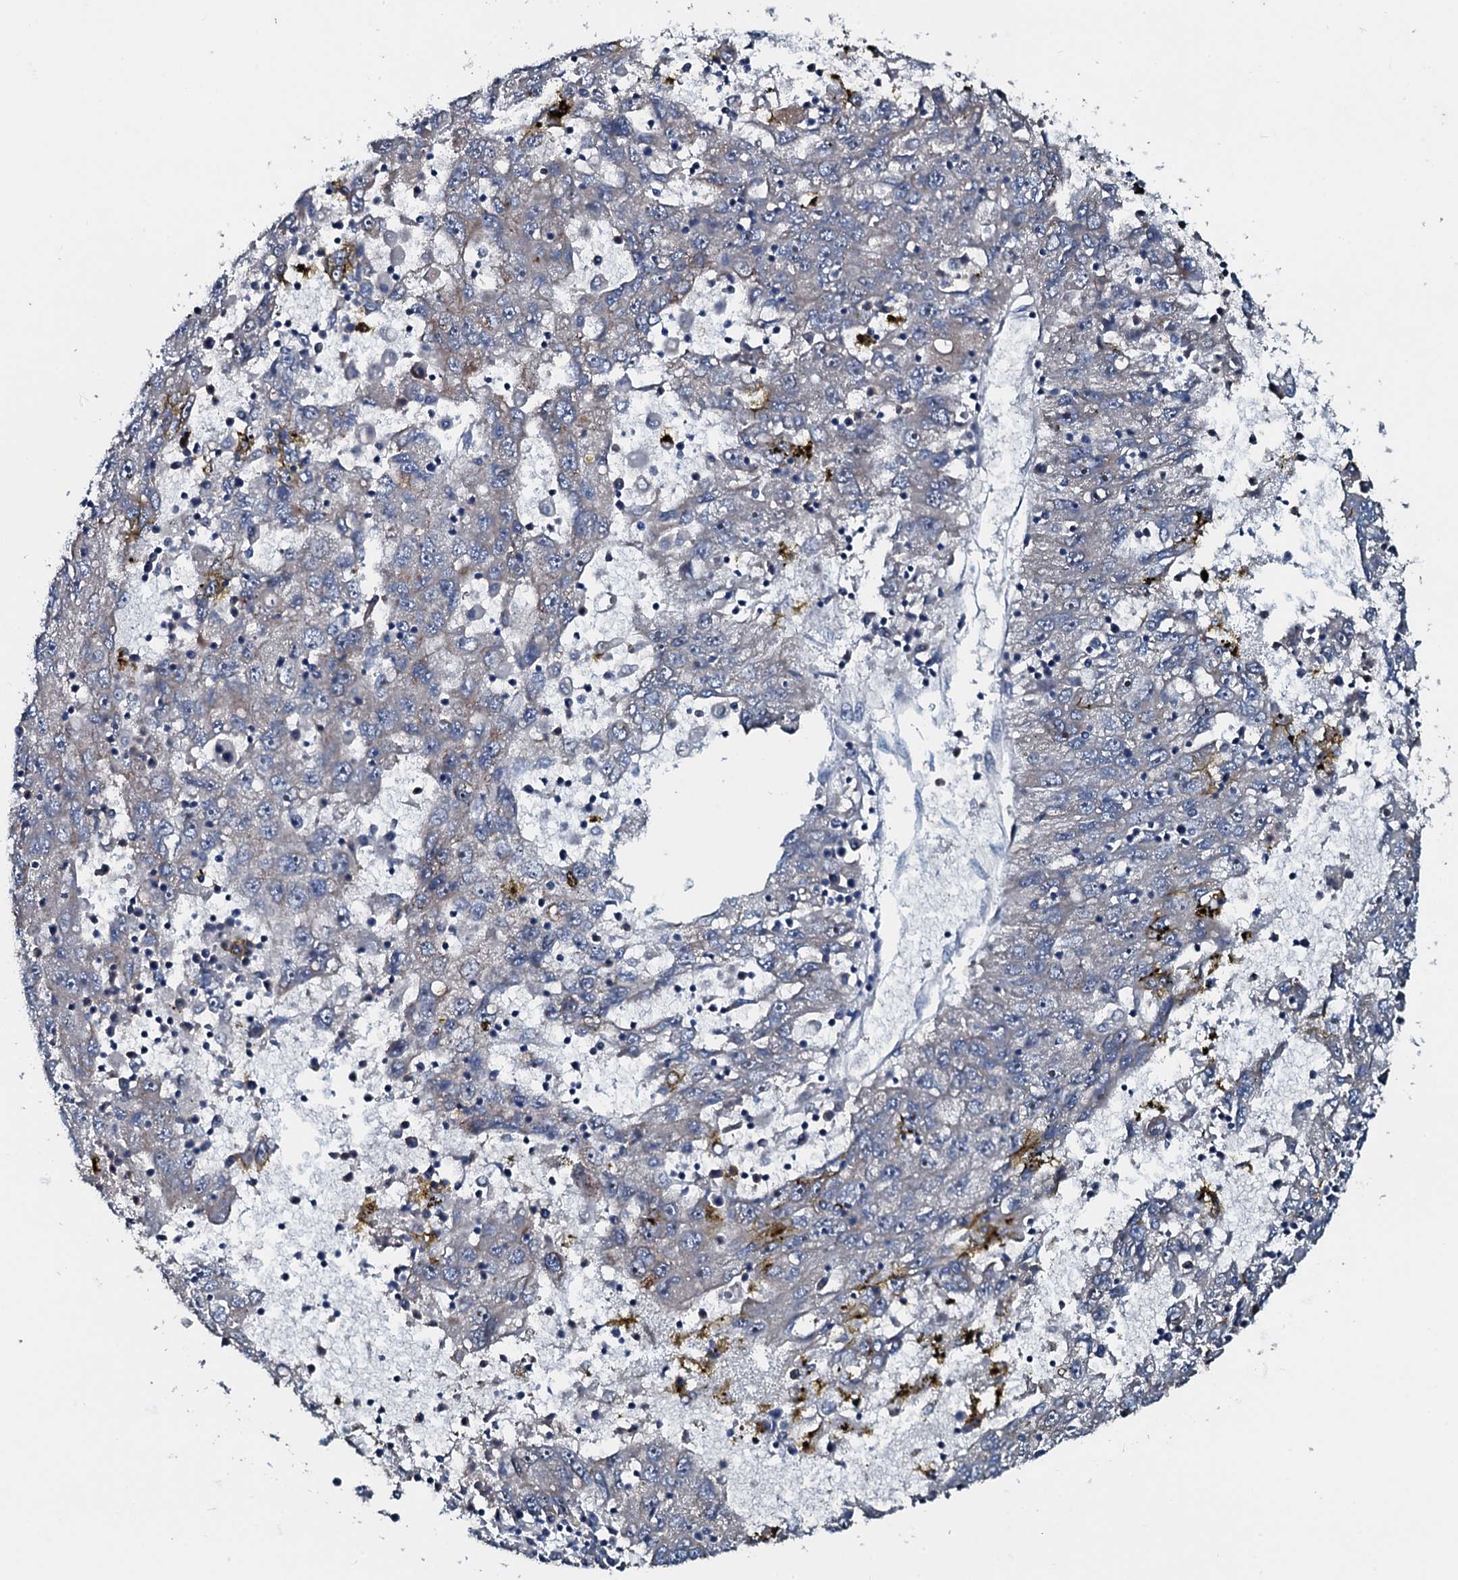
{"staining": {"intensity": "negative", "quantity": "none", "location": "none"}, "tissue": "liver cancer", "cell_type": "Tumor cells", "image_type": "cancer", "snomed": [{"axis": "morphology", "description": "Carcinoma, Hepatocellular, NOS"}, {"axis": "topography", "description": "Liver"}], "caption": "Immunohistochemistry of human liver cancer exhibits no expression in tumor cells.", "gene": "AARS1", "patient": {"sex": "male", "age": 49}}